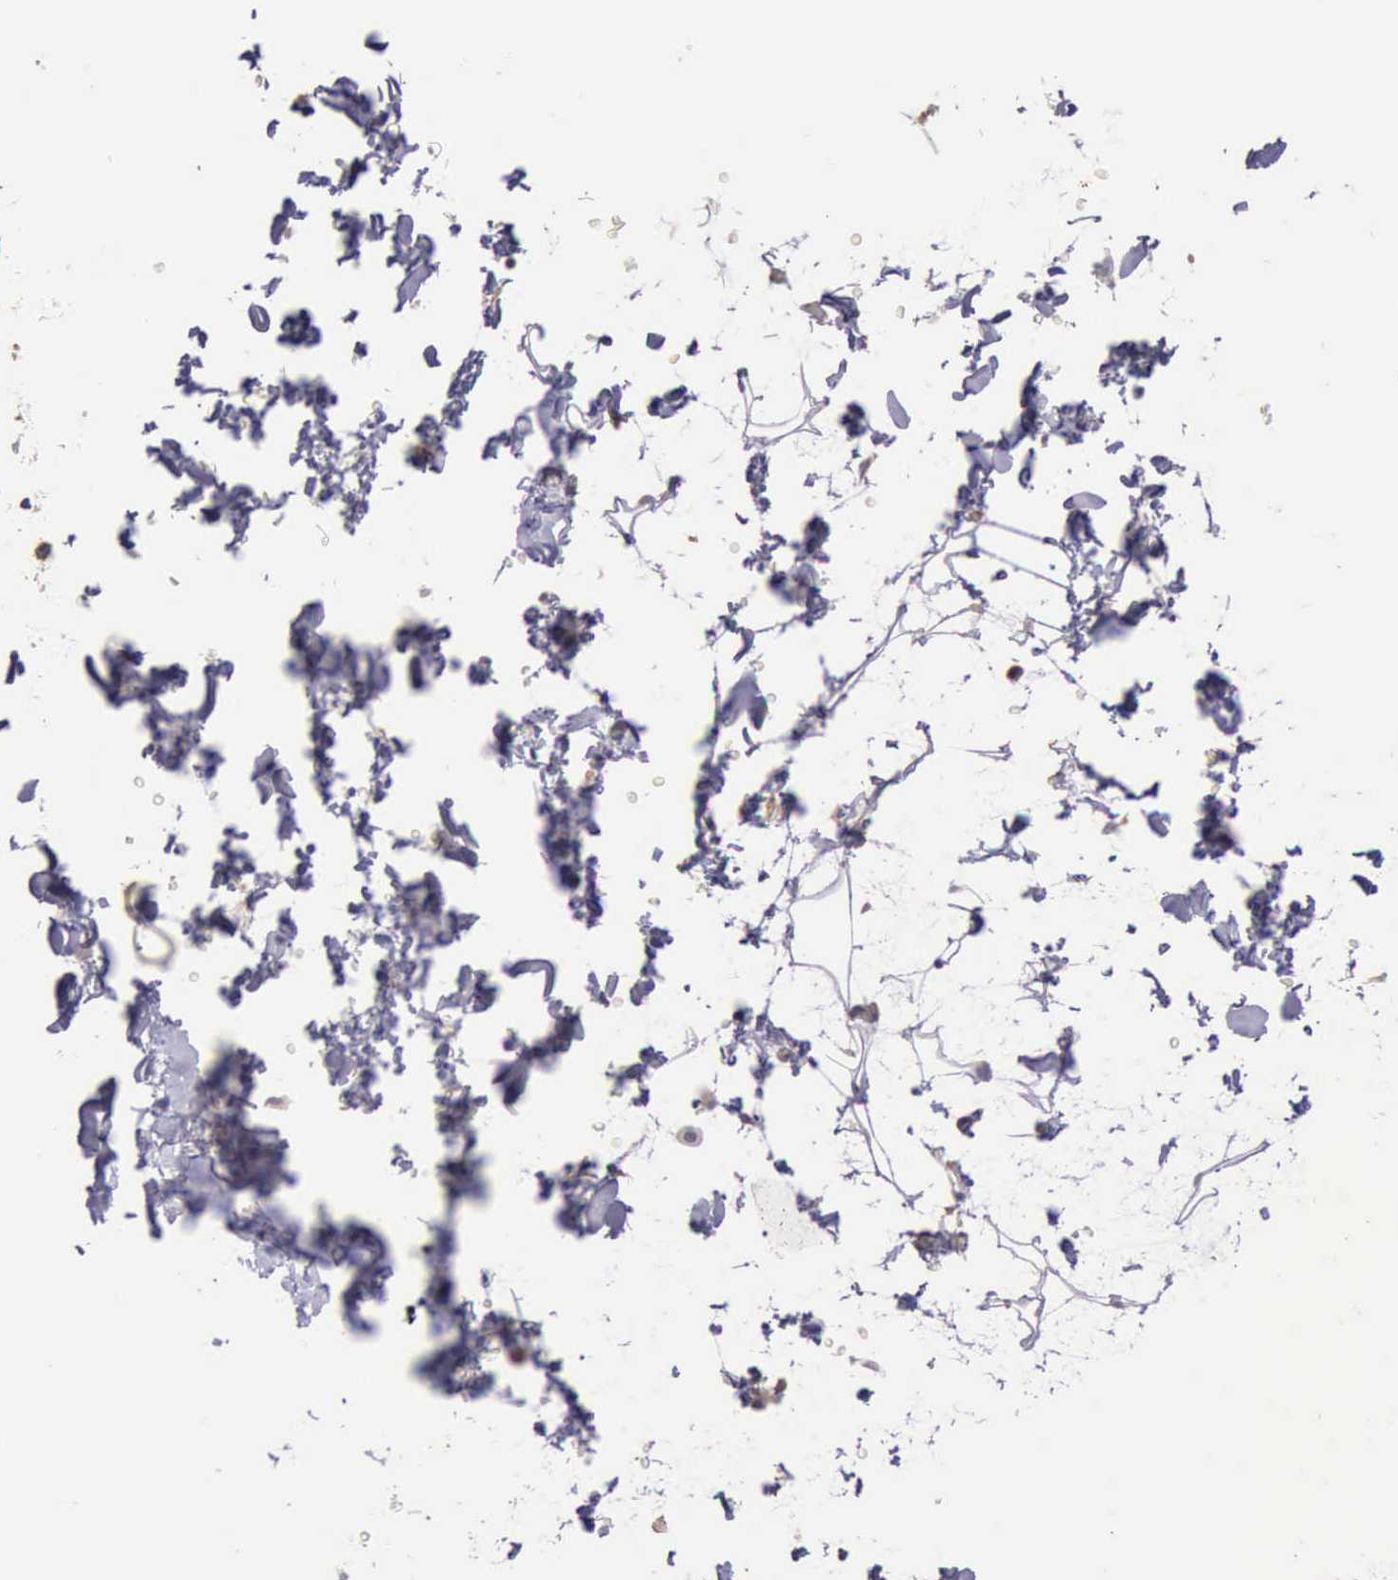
{"staining": {"intensity": "negative", "quantity": ">75%", "location": "none"}, "tissue": "adipose tissue", "cell_type": "Adipocytes", "image_type": "normal", "snomed": [{"axis": "morphology", "description": "Normal tissue, NOS"}, {"axis": "topography", "description": "Soft tissue"}], "caption": "Adipocytes show no significant expression in normal adipose tissue. (DAB (3,3'-diaminobenzidine) immunohistochemistry (IHC) visualized using brightfield microscopy, high magnification).", "gene": "RAB39B", "patient": {"sex": "male", "age": 72}}